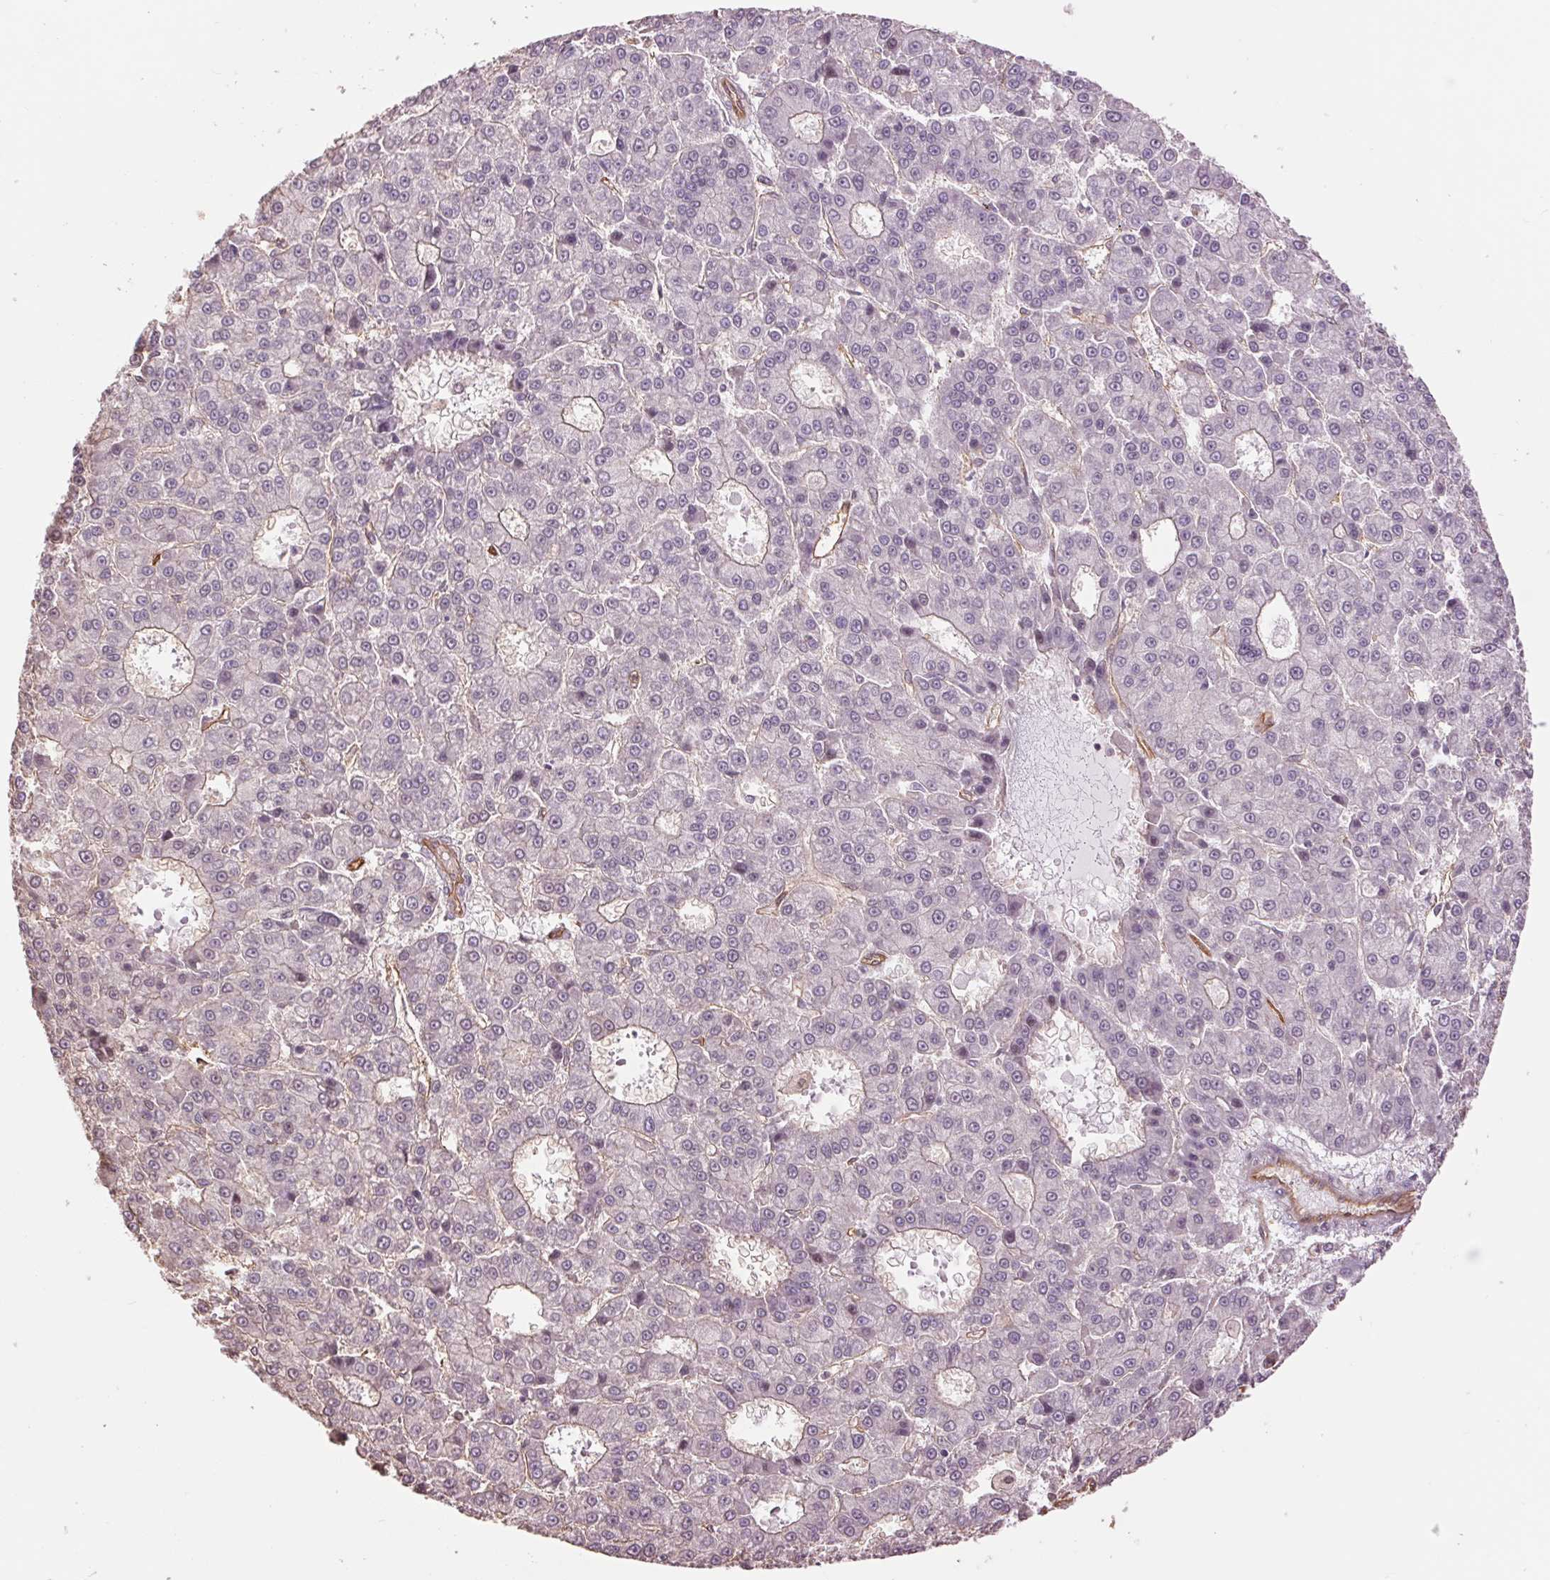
{"staining": {"intensity": "negative", "quantity": "none", "location": "none"}, "tissue": "liver cancer", "cell_type": "Tumor cells", "image_type": "cancer", "snomed": [{"axis": "morphology", "description": "Carcinoma, Hepatocellular, NOS"}, {"axis": "topography", "description": "Liver"}], "caption": "Immunohistochemistry of hepatocellular carcinoma (liver) reveals no staining in tumor cells.", "gene": "PALM", "patient": {"sex": "male", "age": 70}}